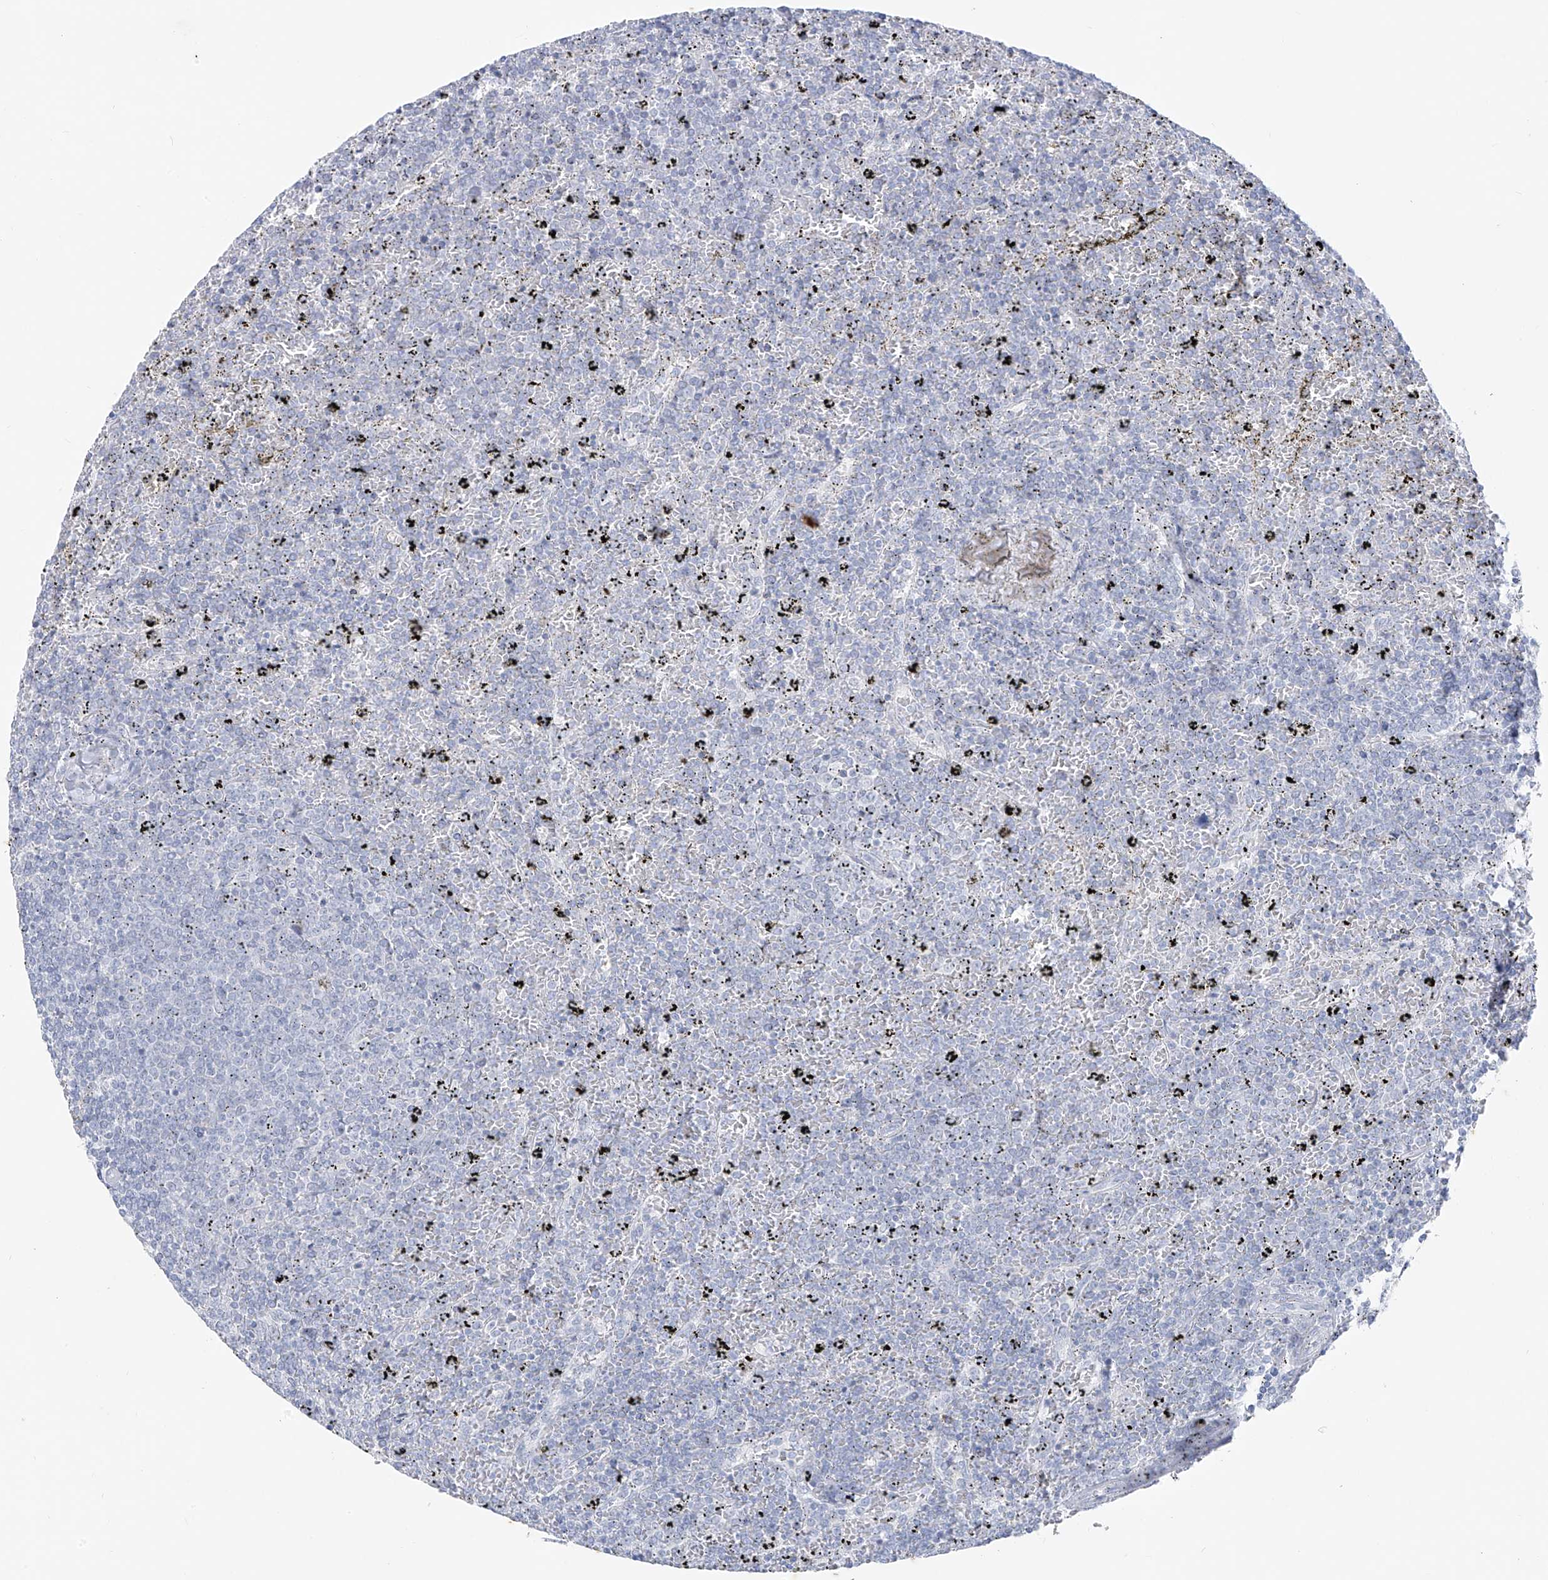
{"staining": {"intensity": "negative", "quantity": "none", "location": "none"}, "tissue": "lymphoma", "cell_type": "Tumor cells", "image_type": "cancer", "snomed": [{"axis": "morphology", "description": "Malignant lymphoma, non-Hodgkin's type, Low grade"}, {"axis": "topography", "description": "Spleen"}], "caption": "A histopathology image of lymphoma stained for a protein displays no brown staining in tumor cells.", "gene": "CX3CR1", "patient": {"sex": "female", "age": 77}}